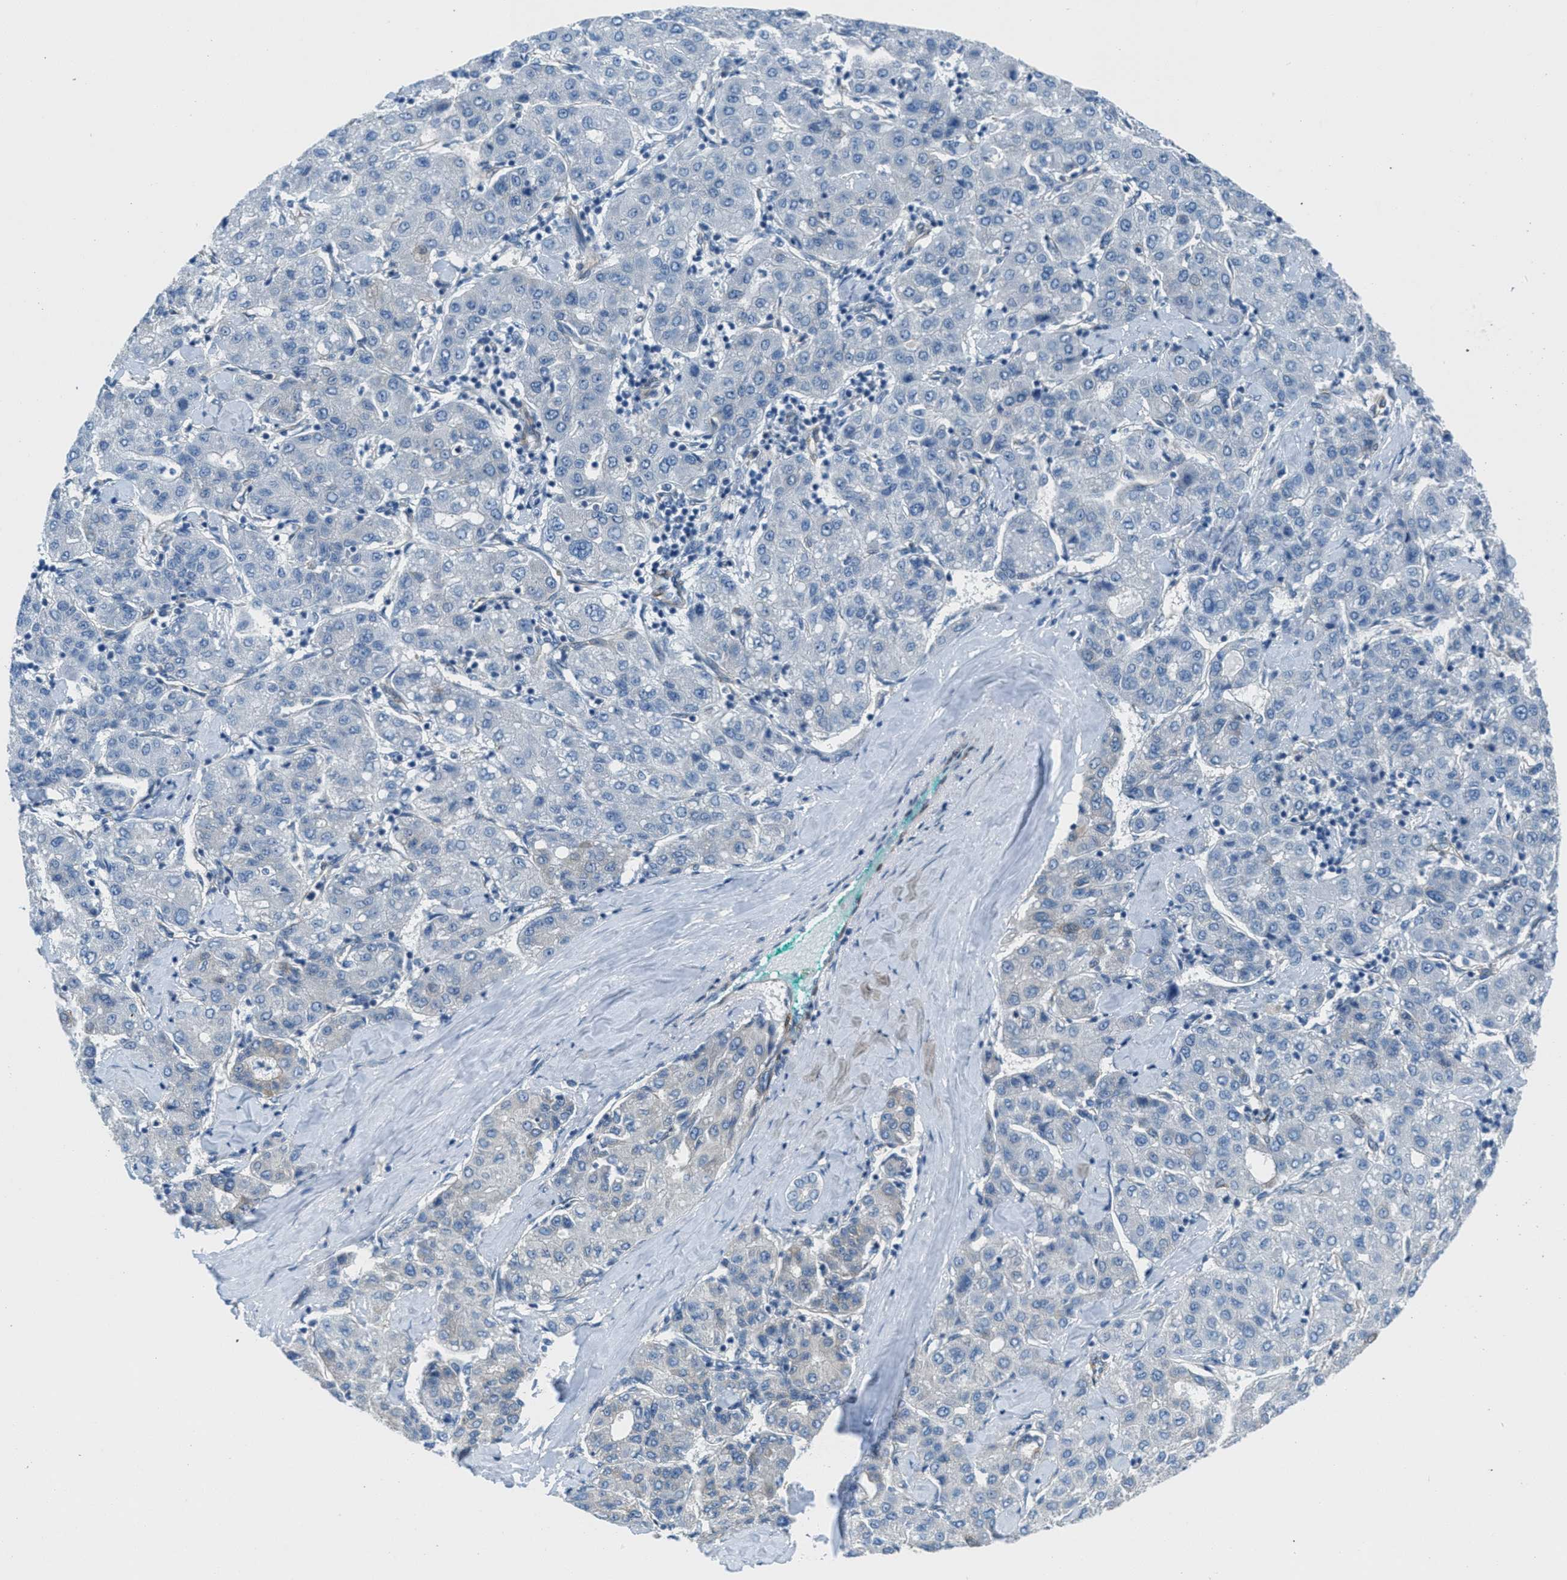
{"staining": {"intensity": "negative", "quantity": "none", "location": "none"}, "tissue": "liver cancer", "cell_type": "Tumor cells", "image_type": "cancer", "snomed": [{"axis": "morphology", "description": "Carcinoma, Hepatocellular, NOS"}, {"axis": "topography", "description": "Liver"}], "caption": "An IHC micrograph of liver cancer is shown. There is no staining in tumor cells of liver cancer. (DAB IHC with hematoxylin counter stain).", "gene": "MAPRE2", "patient": {"sex": "male", "age": 65}}